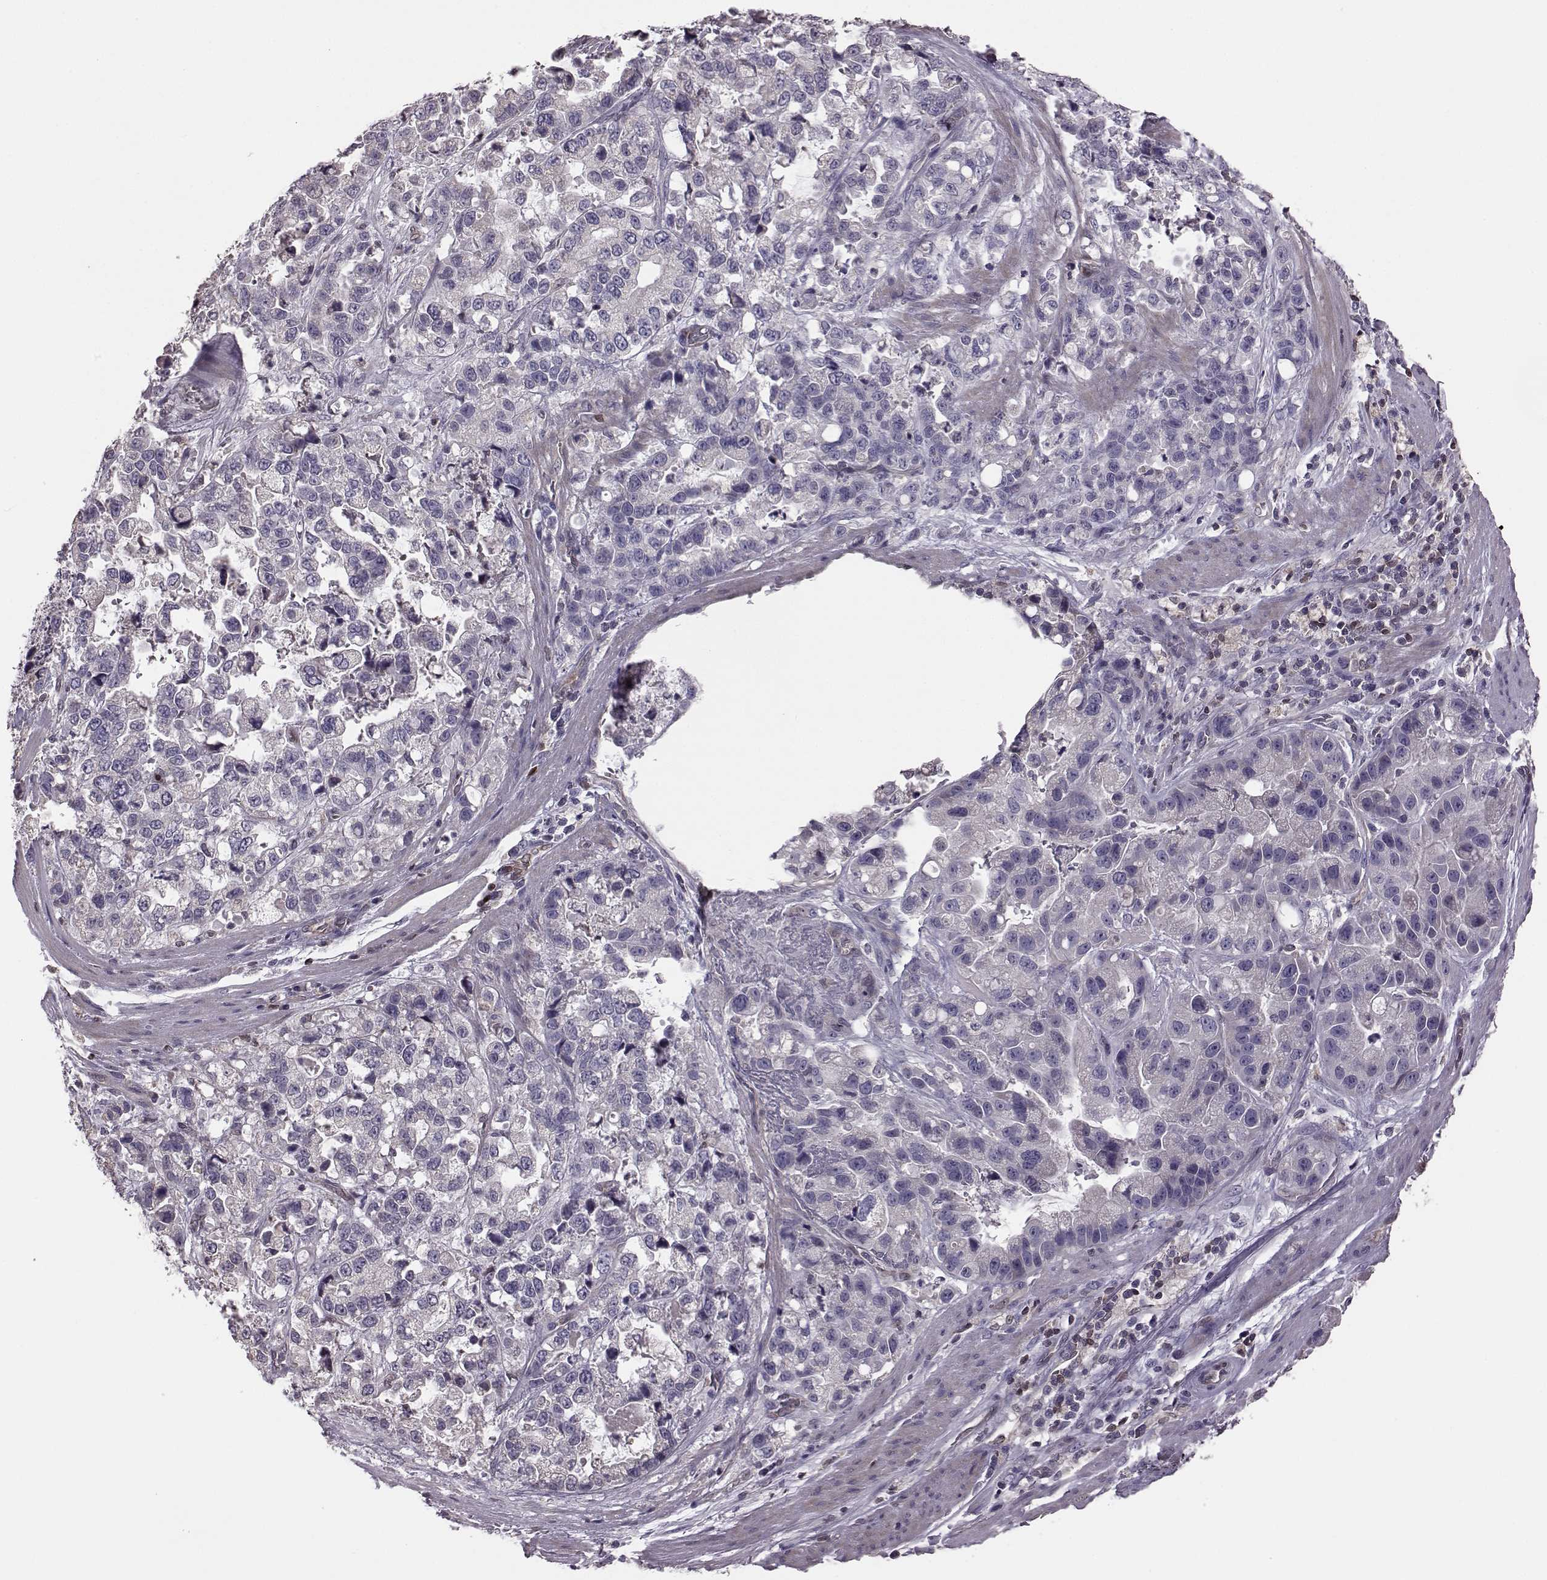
{"staining": {"intensity": "negative", "quantity": "none", "location": "none"}, "tissue": "stomach cancer", "cell_type": "Tumor cells", "image_type": "cancer", "snomed": [{"axis": "morphology", "description": "Adenocarcinoma, NOS"}, {"axis": "topography", "description": "Stomach"}], "caption": "Immunohistochemistry (IHC) photomicrograph of neoplastic tissue: adenocarcinoma (stomach) stained with DAB (3,3'-diaminobenzidine) demonstrates no significant protein staining in tumor cells.", "gene": "CDC42SE1", "patient": {"sex": "male", "age": 59}}